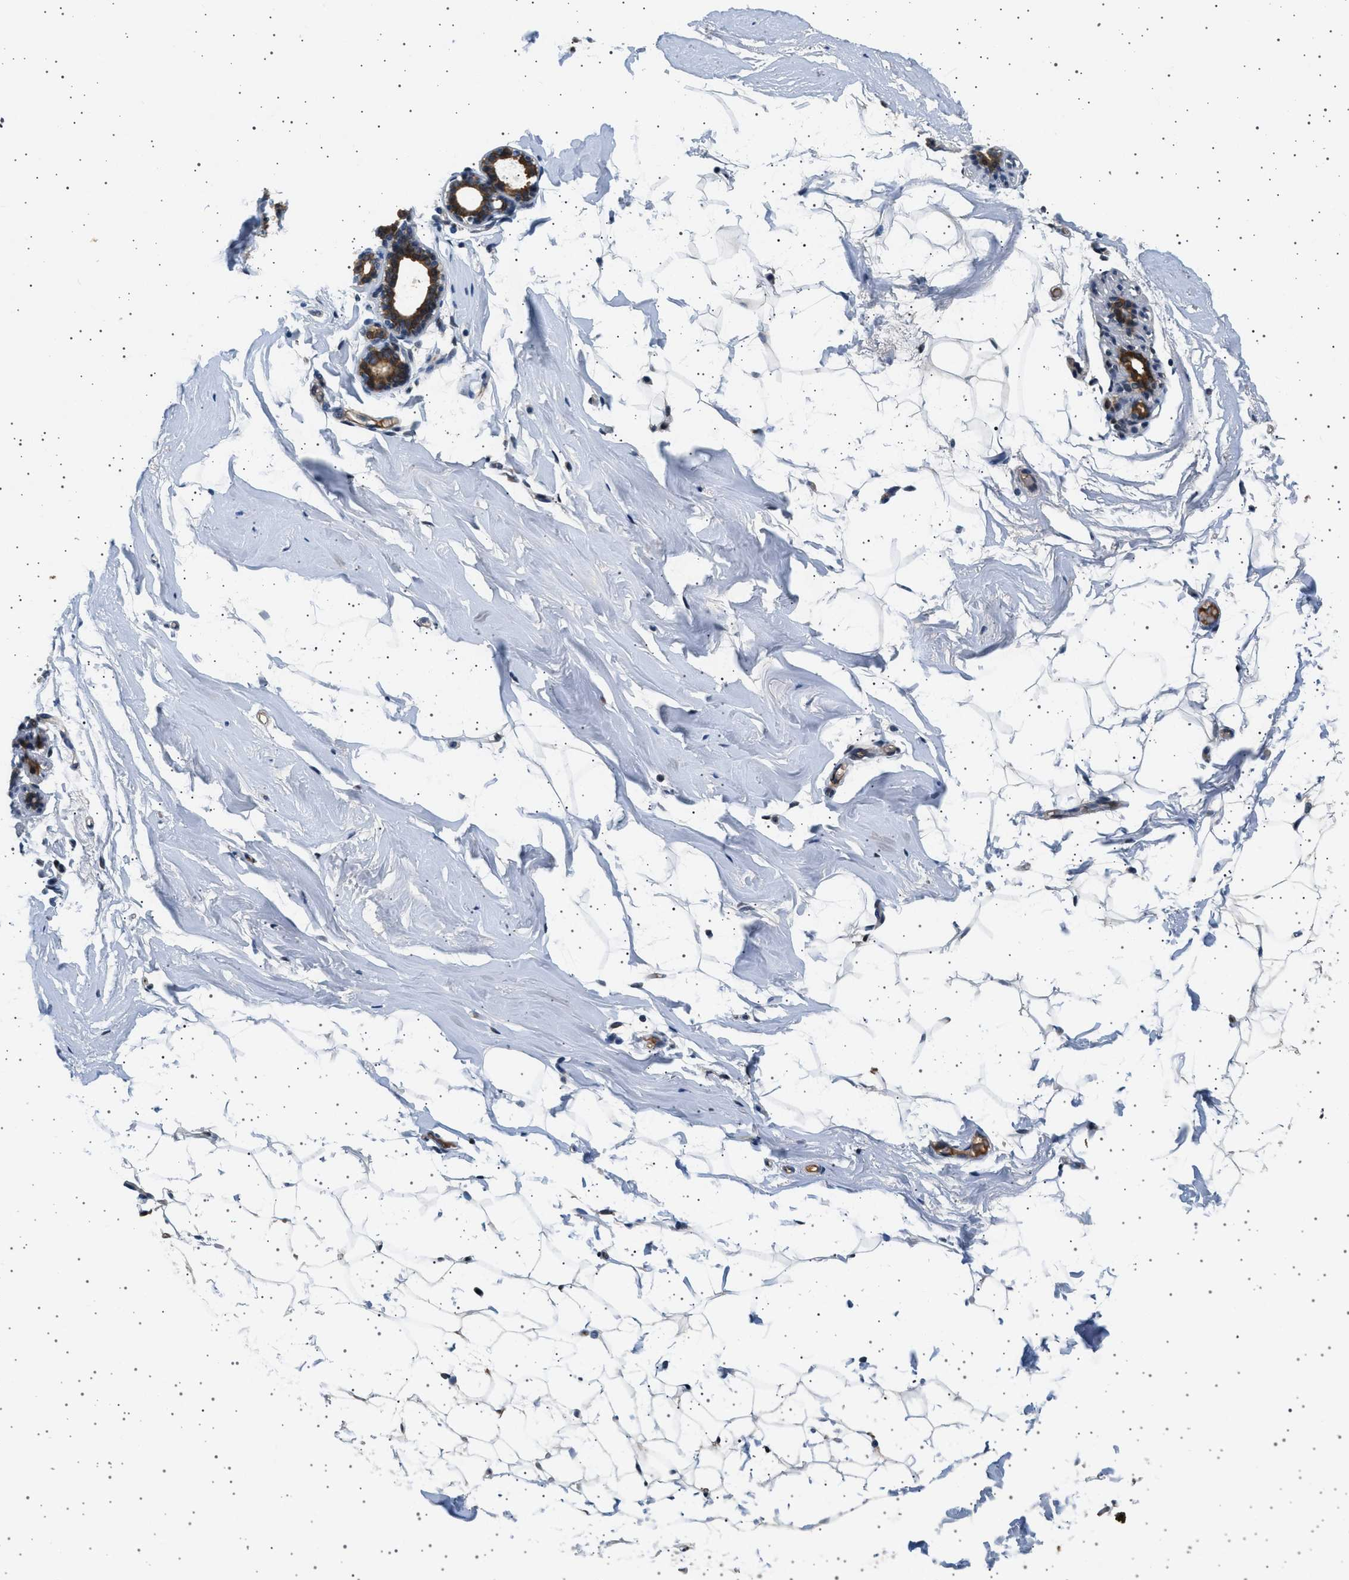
{"staining": {"intensity": "negative", "quantity": "none", "location": "none"}, "tissue": "adipose tissue", "cell_type": "Adipocytes", "image_type": "normal", "snomed": [{"axis": "morphology", "description": "Normal tissue, NOS"}, {"axis": "topography", "description": "Breast"}, {"axis": "topography", "description": "Soft tissue"}], "caption": "This is an immunohistochemistry photomicrograph of unremarkable adipose tissue. There is no positivity in adipocytes.", "gene": "PLPP6", "patient": {"sex": "female", "age": 75}}